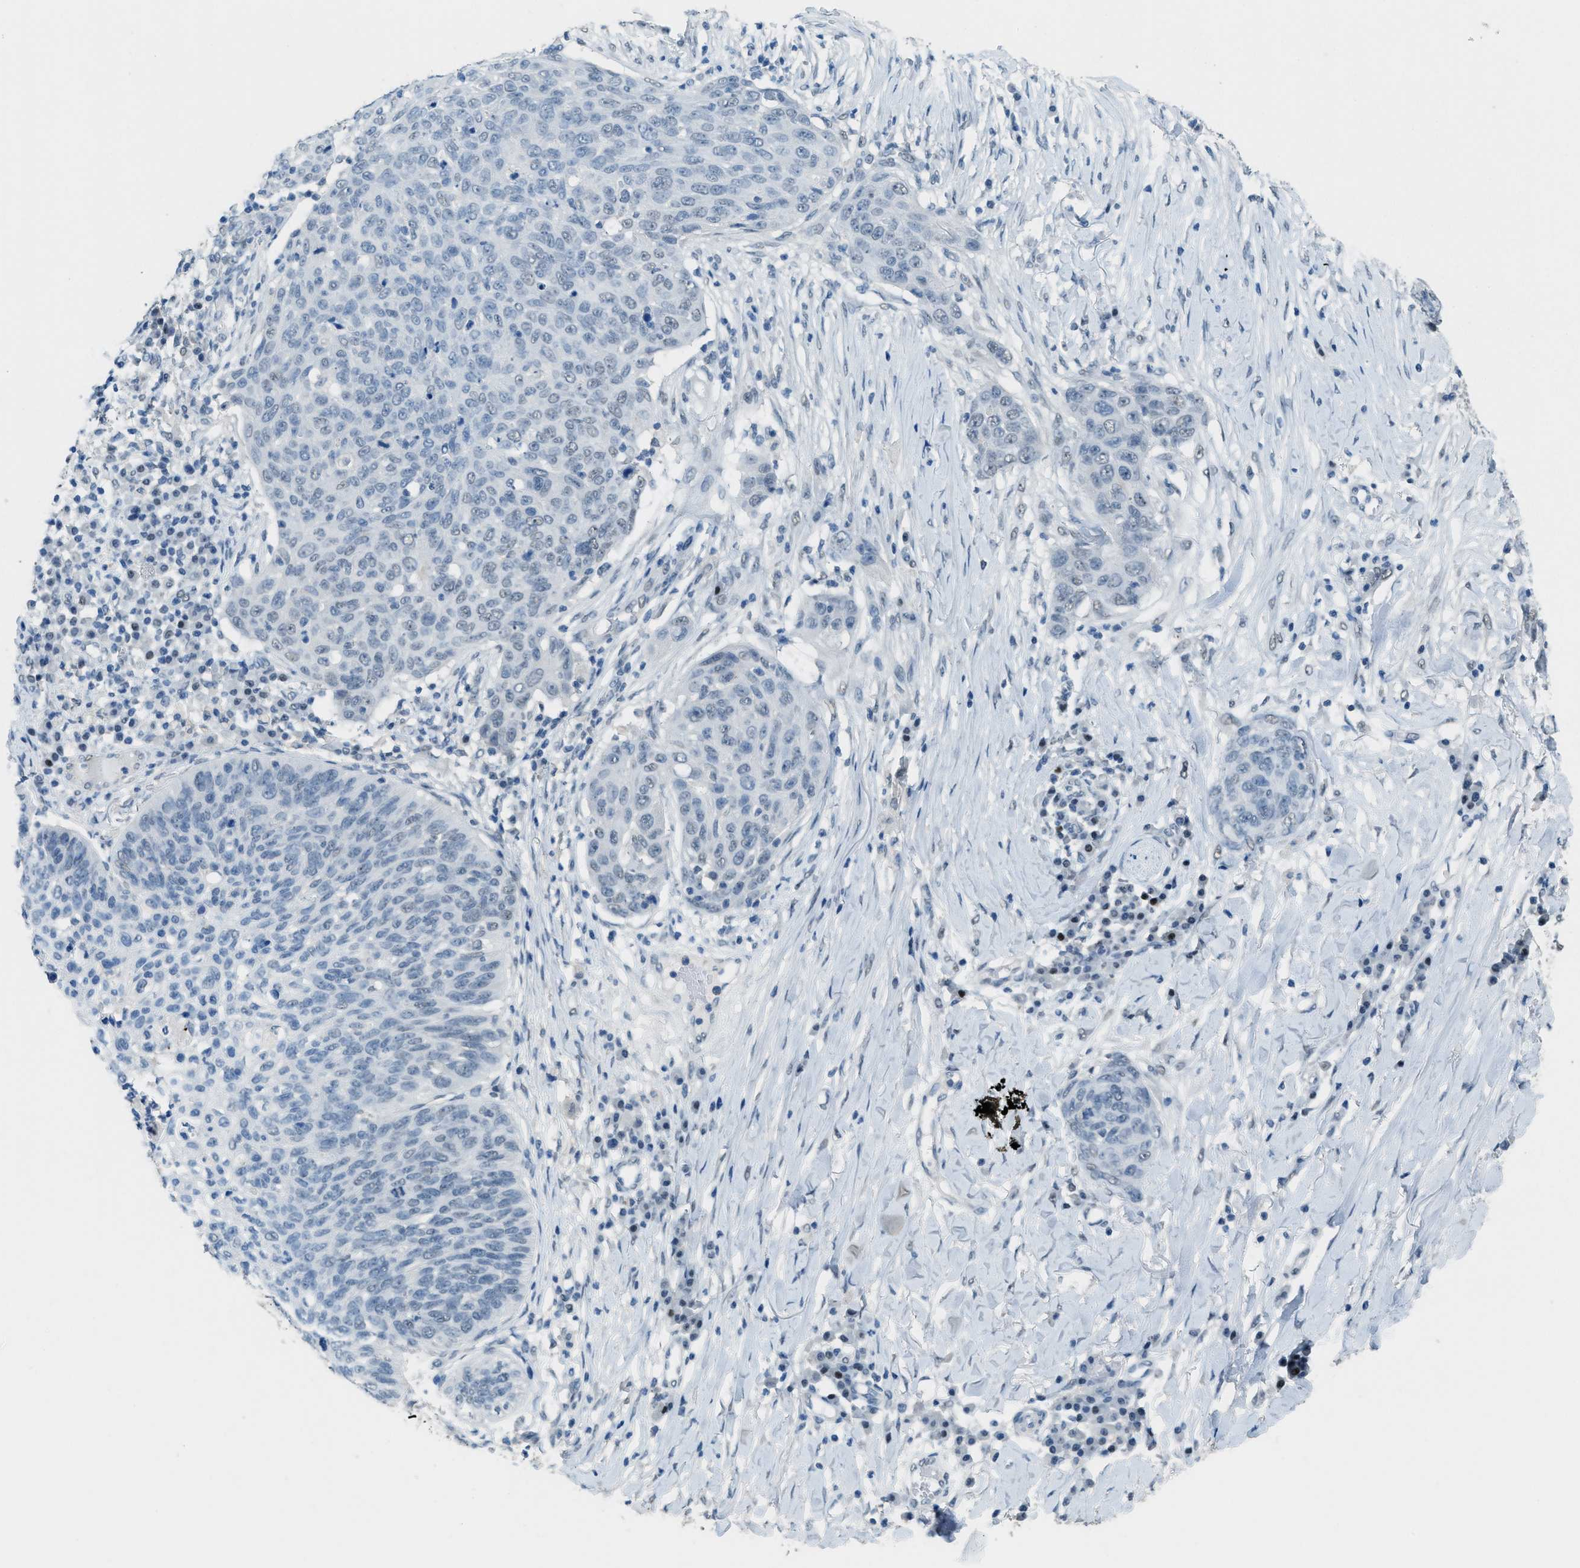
{"staining": {"intensity": "negative", "quantity": "none", "location": "none"}, "tissue": "skin cancer", "cell_type": "Tumor cells", "image_type": "cancer", "snomed": [{"axis": "morphology", "description": "Squamous cell carcinoma in situ, NOS"}, {"axis": "morphology", "description": "Squamous cell carcinoma, NOS"}, {"axis": "topography", "description": "Skin"}], "caption": "This is an immunohistochemistry image of skin squamous cell carcinoma. There is no staining in tumor cells.", "gene": "TTC13", "patient": {"sex": "male", "age": 93}}